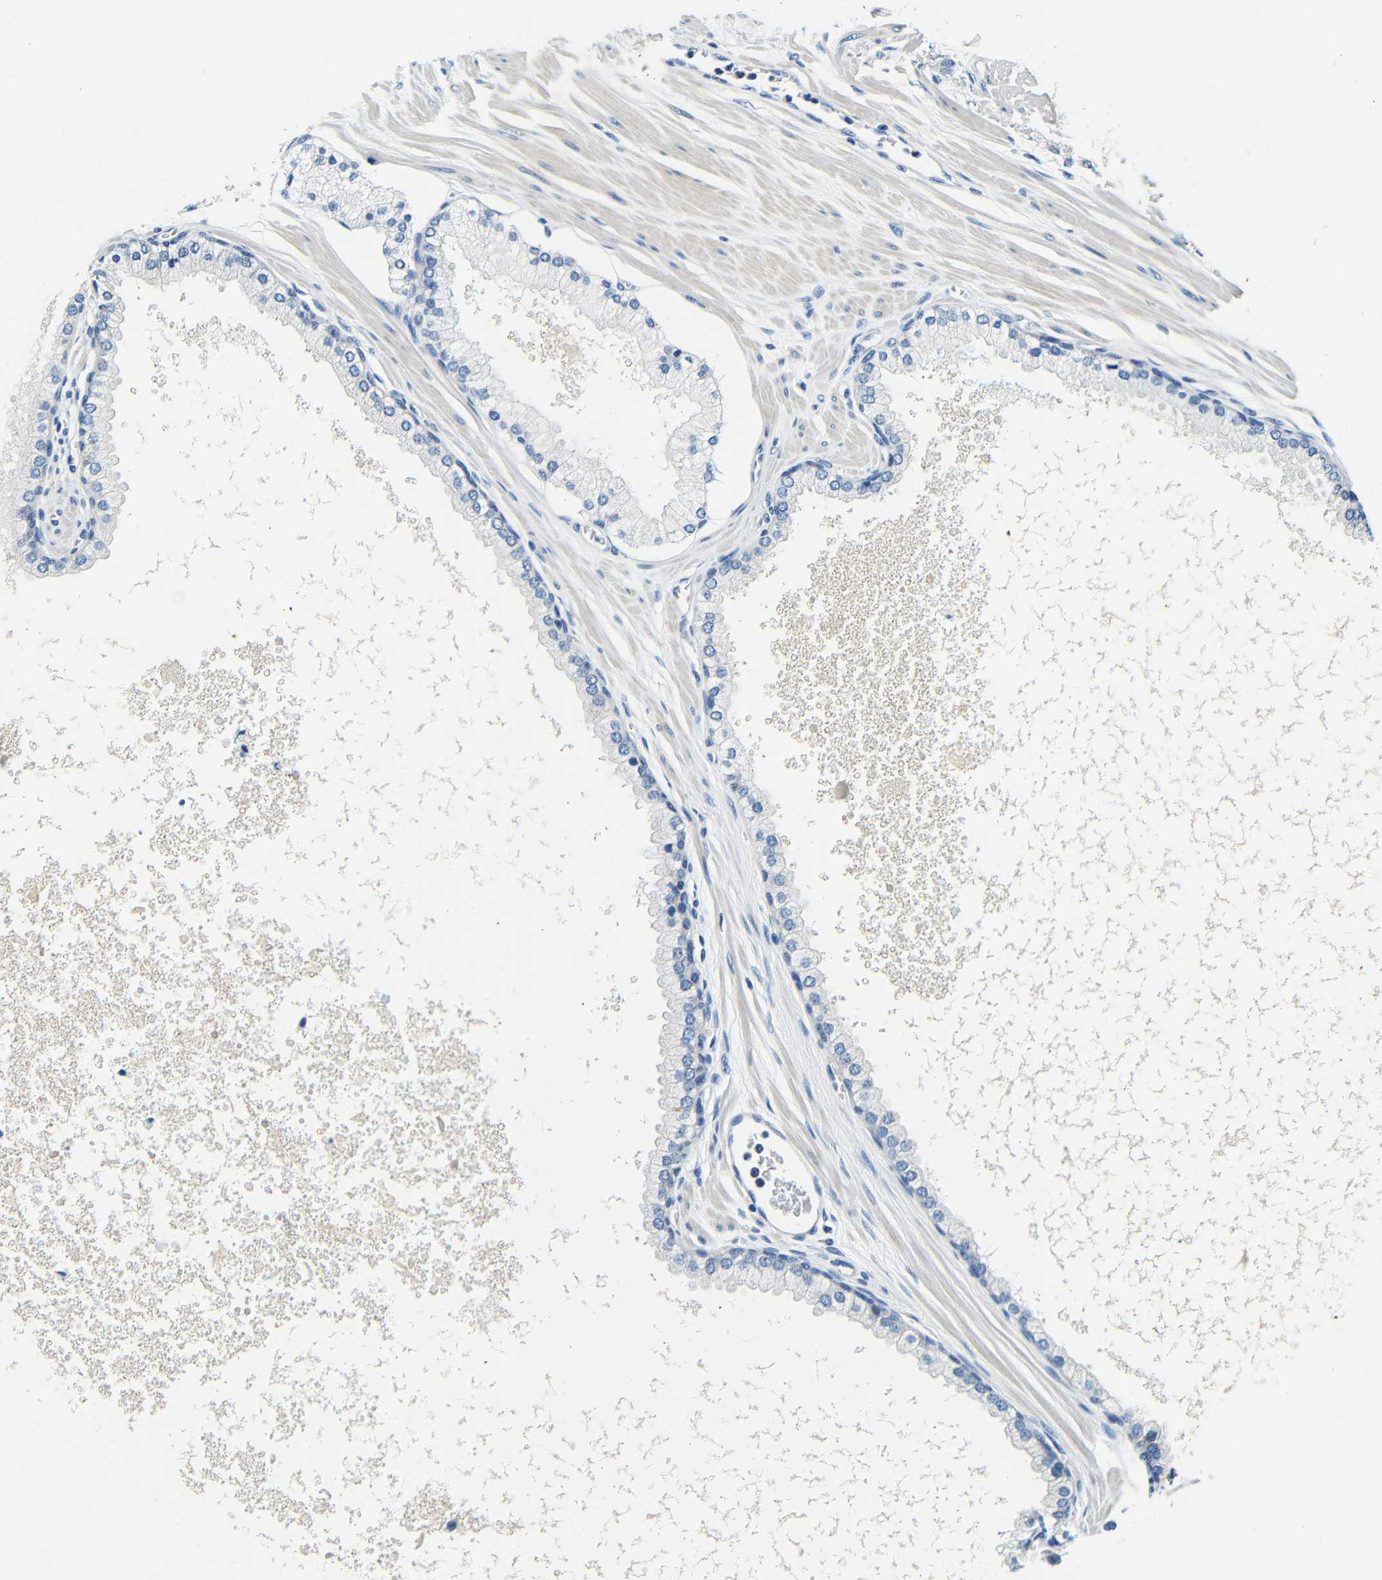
{"staining": {"intensity": "negative", "quantity": "none", "location": "none"}, "tissue": "prostate cancer", "cell_type": "Tumor cells", "image_type": "cancer", "snomed": [{"axis": "morphology", "description": "Adenocarcinoma, High grade"}, {"axis": "topography", "description": "Prostate"}], "caption": "Prostate cancer stained for a protein using IHC displays no expression tumor cells.", "gene": "FMO5", "patient": {"sex": "male", "age": 65}}